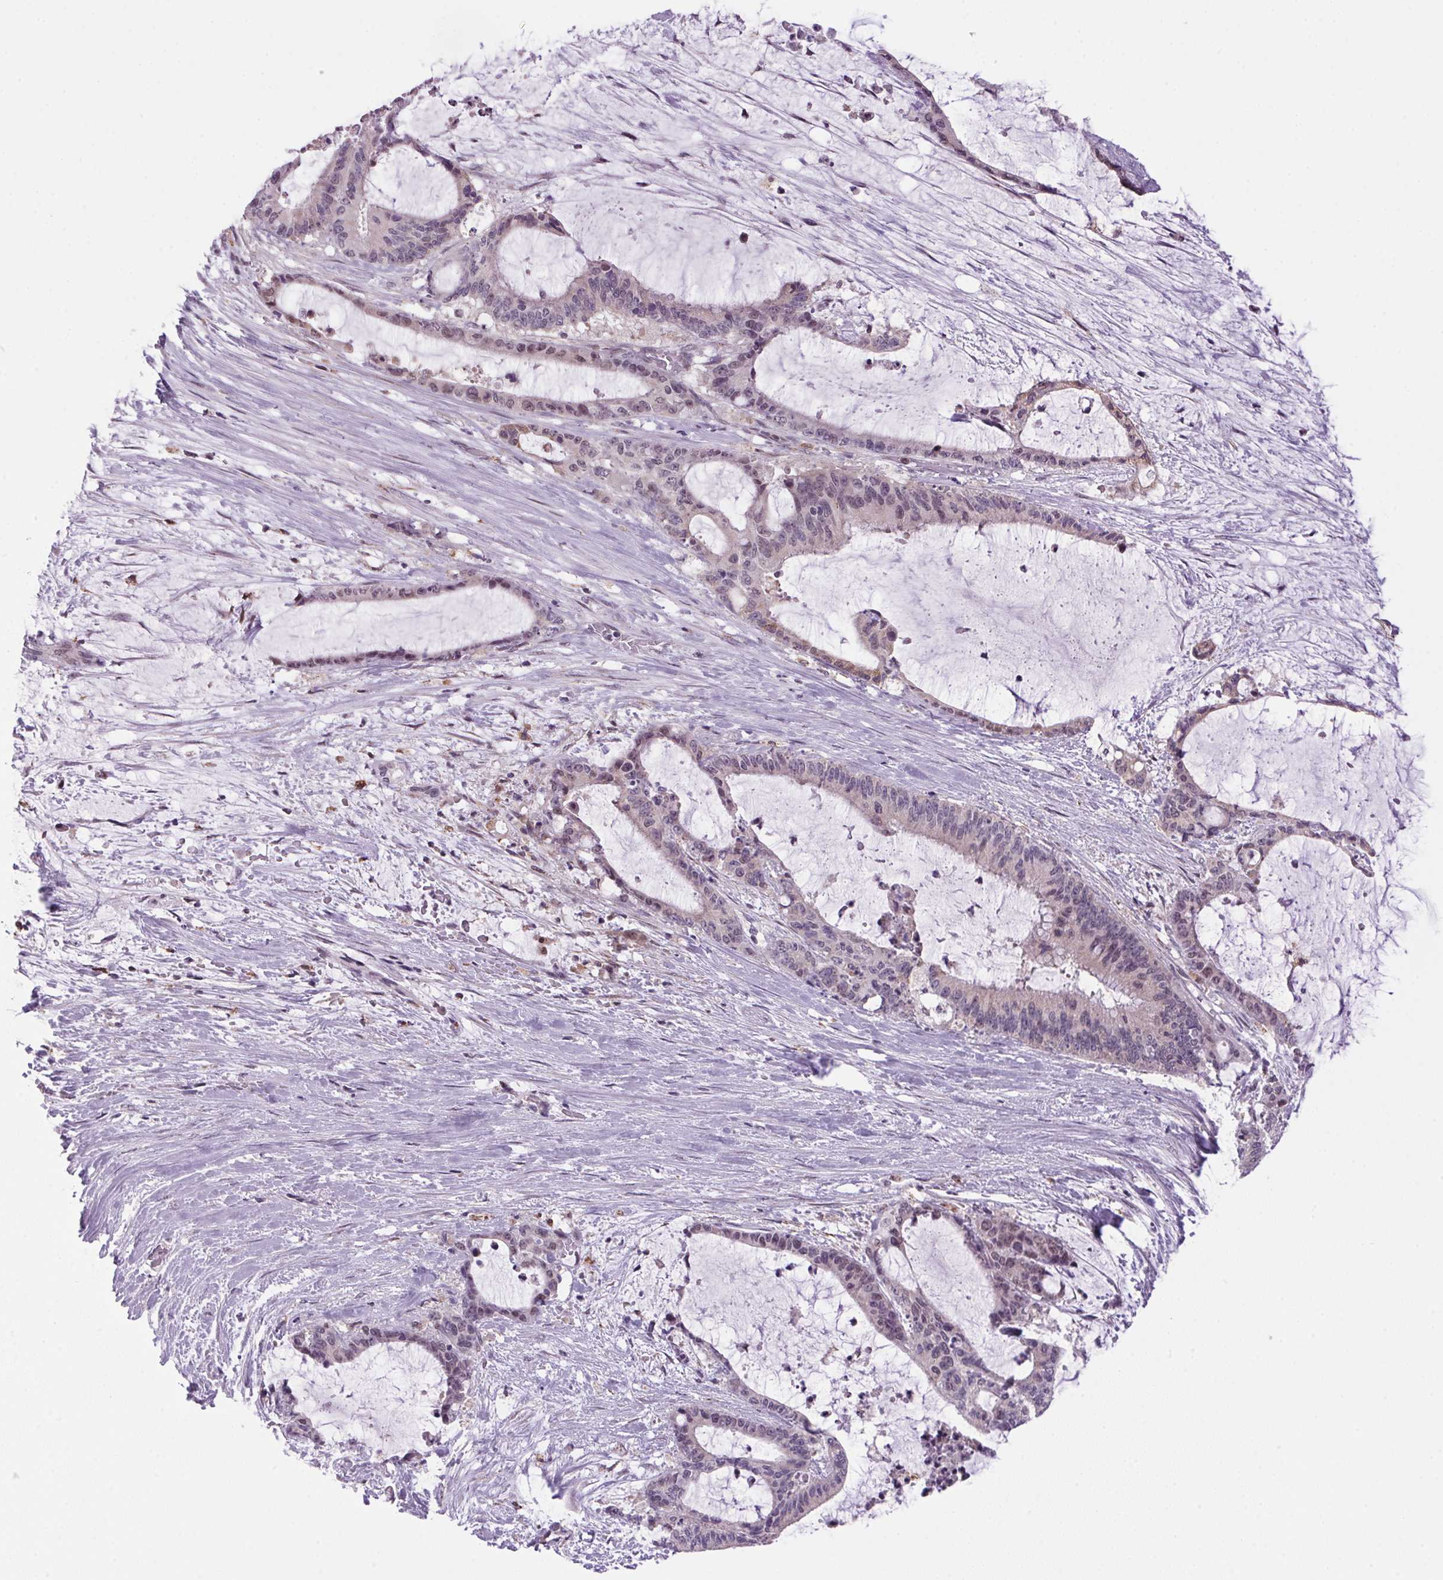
{"staining": {"intensity": "negative", "quantity": "none", "location": "none"}, "tissue": "liver cancer", "cell_type": "Tumor cells", "image_type": "cancer", "snomed": [{"axis": "morphology", "description": "Normal tissue, NOS"}, {"axis": "morphology", "description": "Cholangiocarcinoma"}, {"axis": "topography", "description": "Liver"}, {"axis": "topography", "description": "Peripheral nerve tissue"}], "caption": "IHC histopathology image of neoplastic tissue: liver cancer (cholangiocarcinoma) stained with DAB shows no significant protein positivity in tumor cells.", "gene": "AKR1E2", "patient": {"sex": "female", "age": 73}}